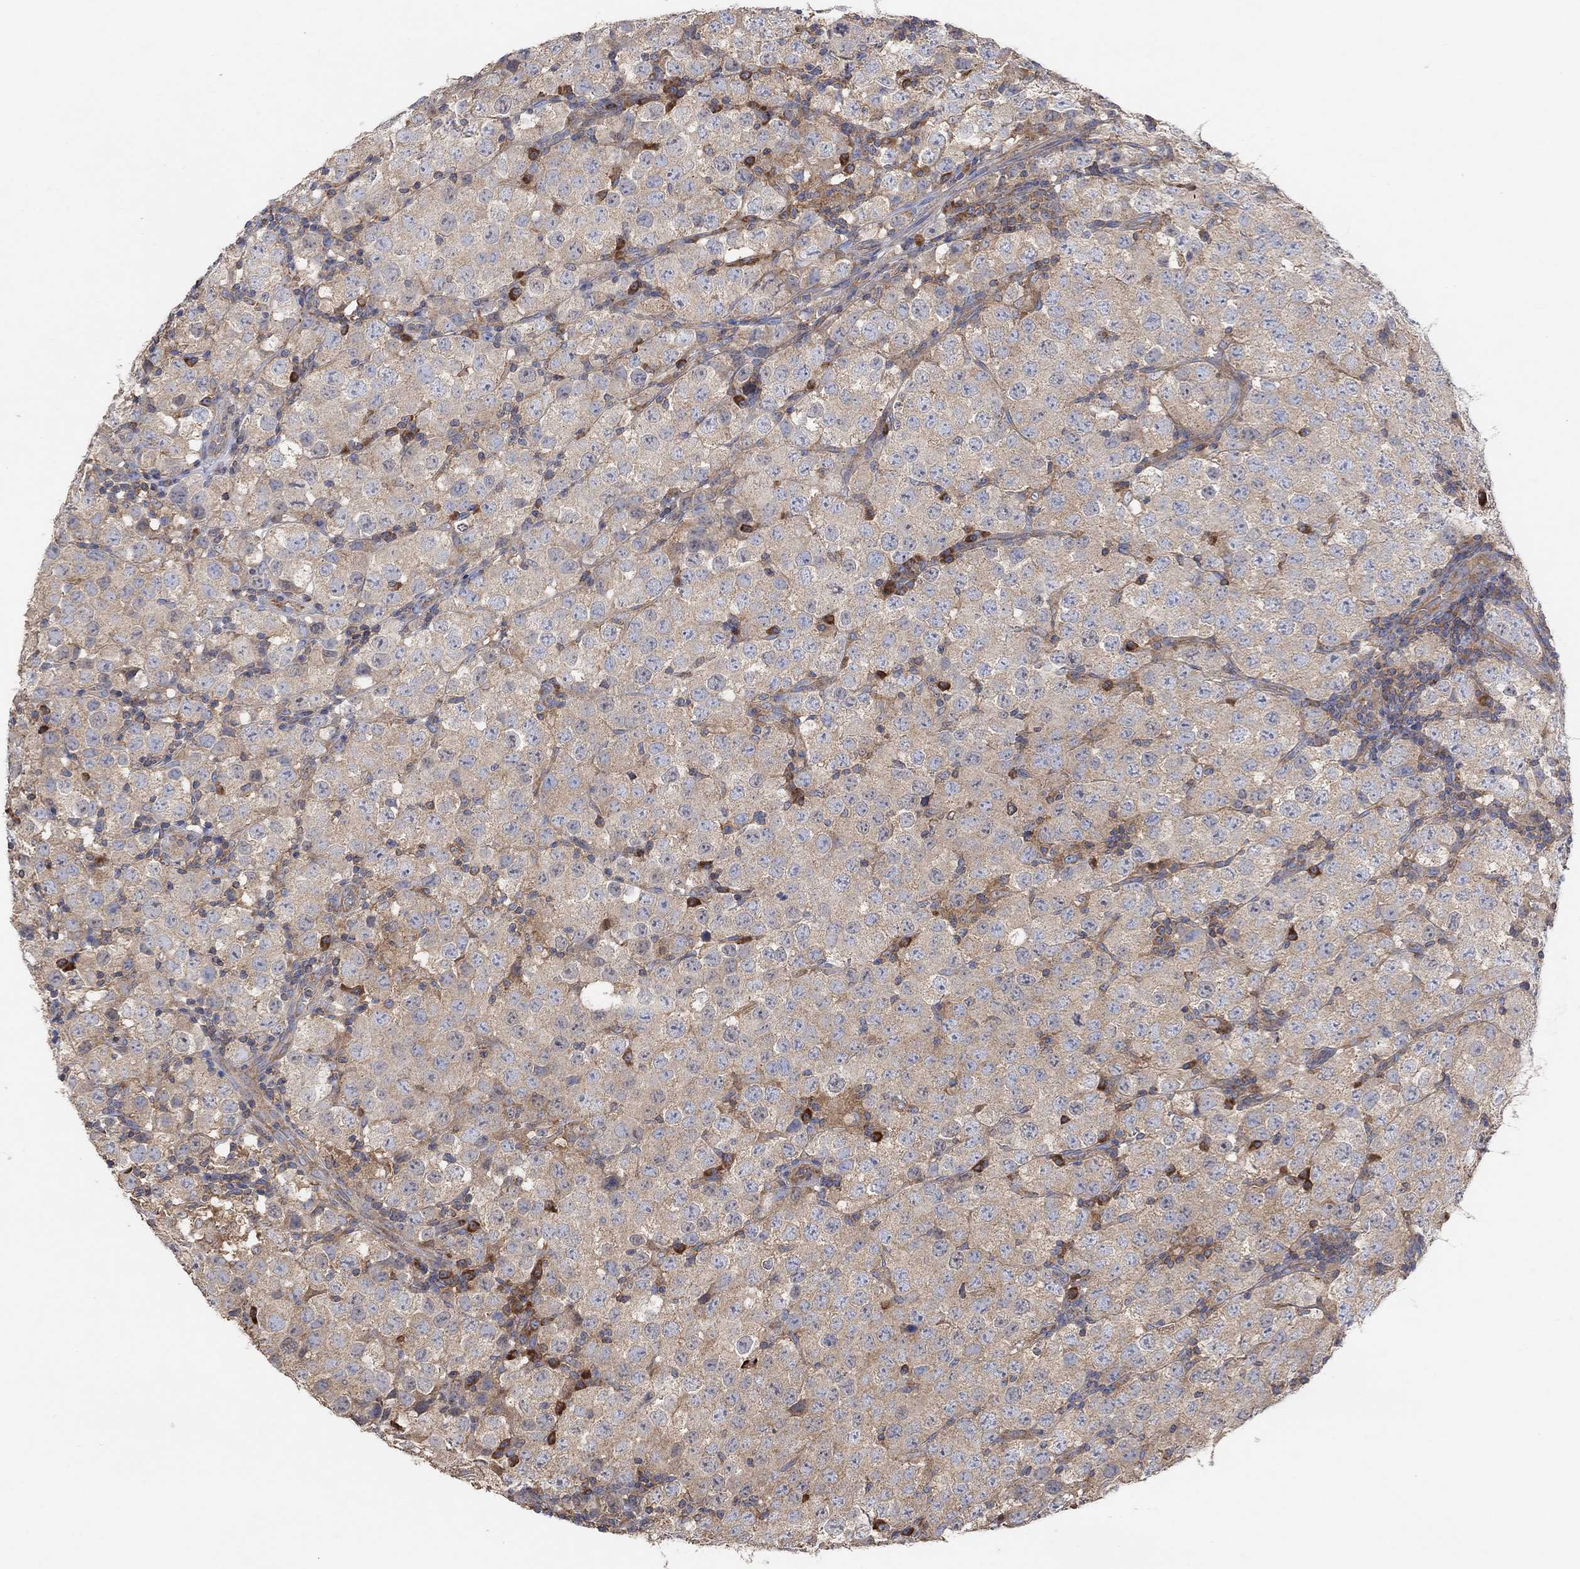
{"staining": {"intensity": "weak", "quantity": "<25%", "location": "cytoplasmic/membranous"}, "tissue": "testis cancer", "cell_type": "Tumor cells", "image_type": "cancer", "snomed": [{"axis": "morphology", "description": "Seminoma, NOS"}, {"axis": "topography", "description": "Testis"}], "caption": "A high-resolution histopathology image shows IHC staining of testis seminoma, which exhibits no significant staining in tumor cells.", "gene": "BLOC1S3", "patient": {"sex": "male", "age": 34}}